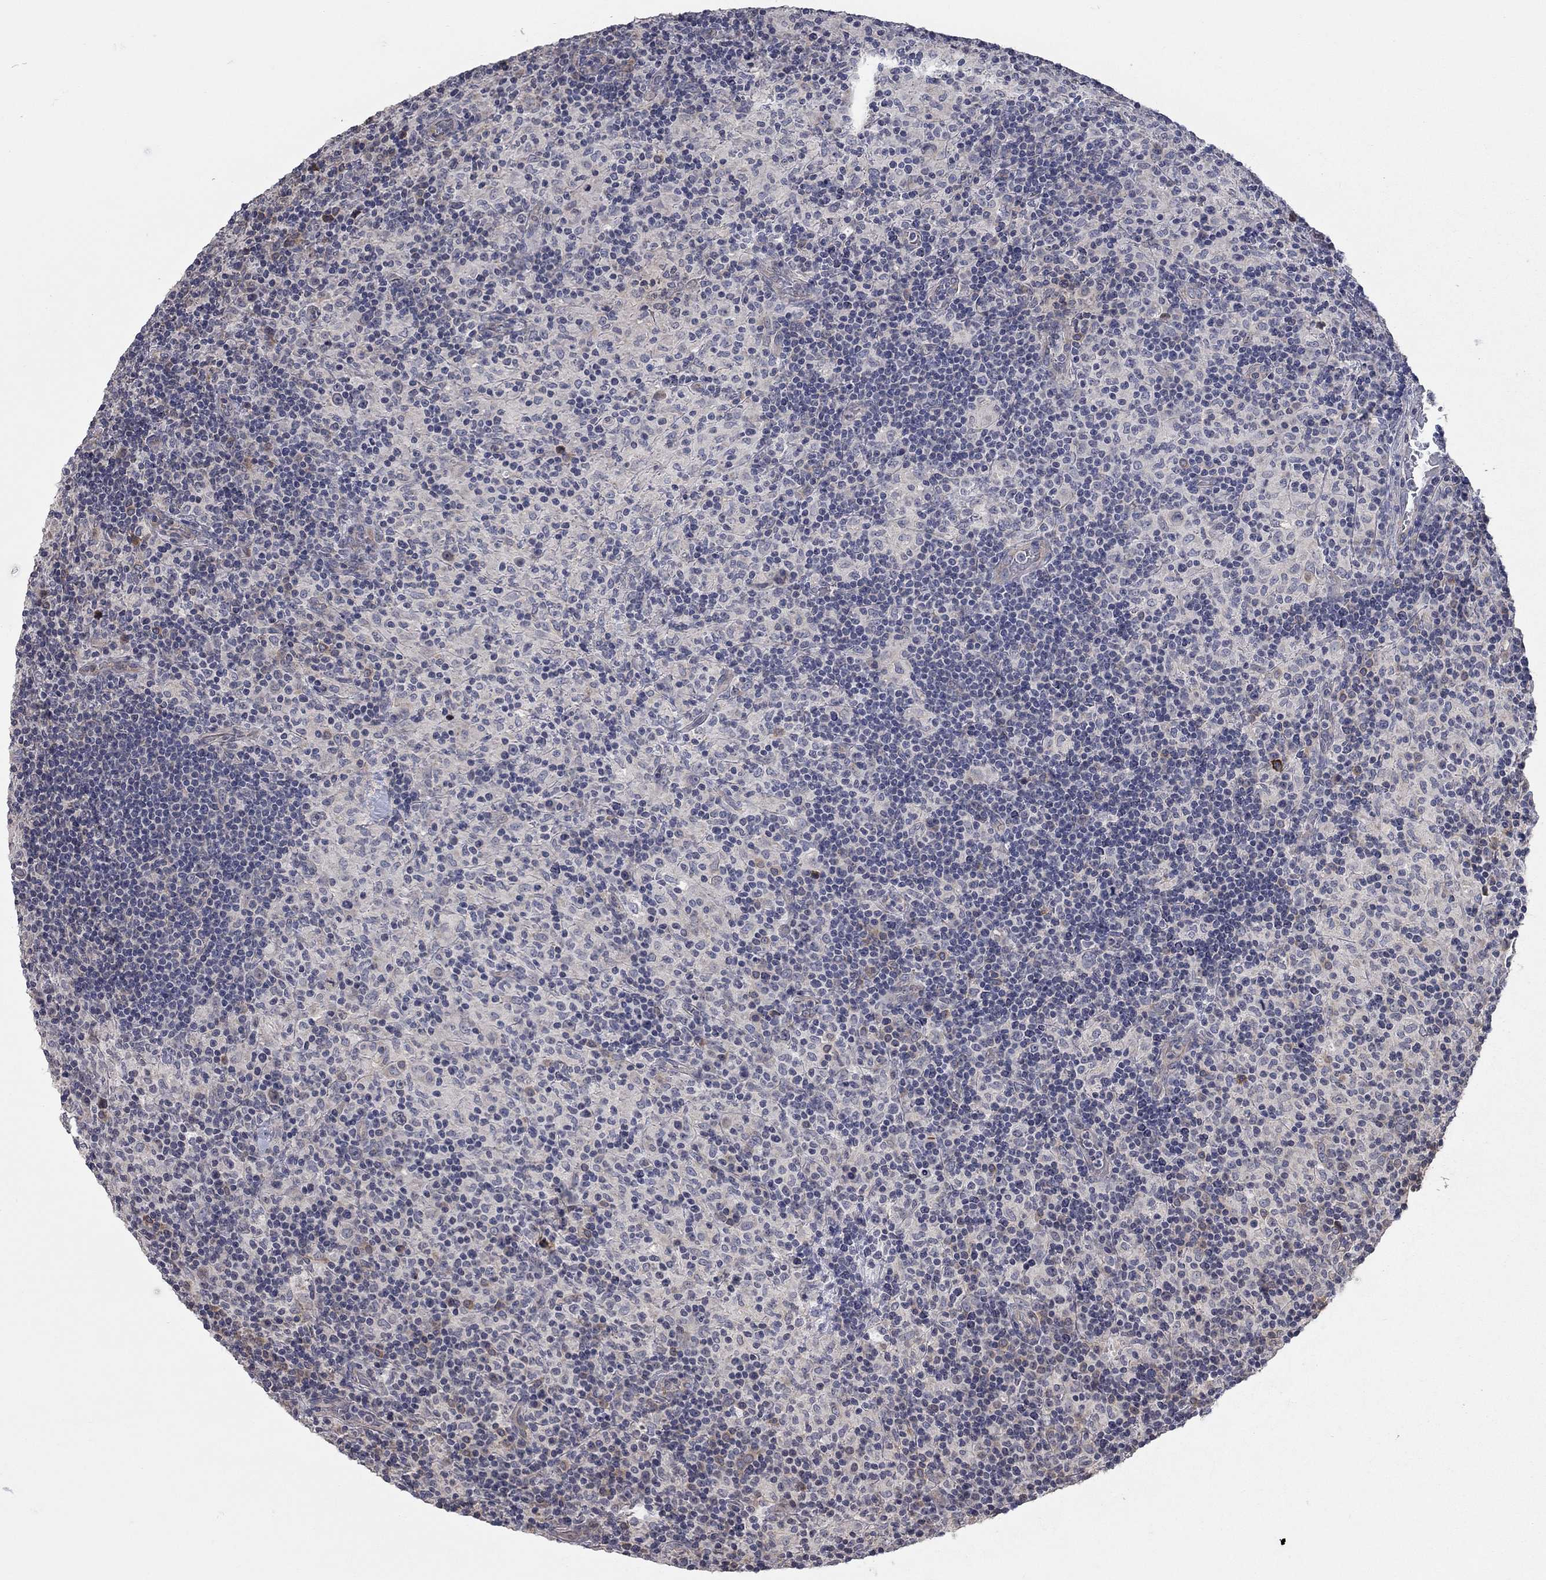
{"staining": {"intensity": "negative", "quantity": "none", "location": "none"}, "tissue": "lymphoma", "cell_type": "Tumor cells", "image_type": "cancer", "snomed": [{"axis": "morphology", "description": "Hodgkin's disease, NOS"}, {"axis": "topography", "description": "Lymph node"}], "caption": "High magnification brightfield microscopy of Hodgkin's disease stained with DAB (brown) and counterstained with hematoxylin (blue): tumor cells show no significant staining. (DAB (3,3'-diaminobenzidine) IHC, high magnification).", "gene": "WASF3", "patient": {"sex": "male", "age": 70}}